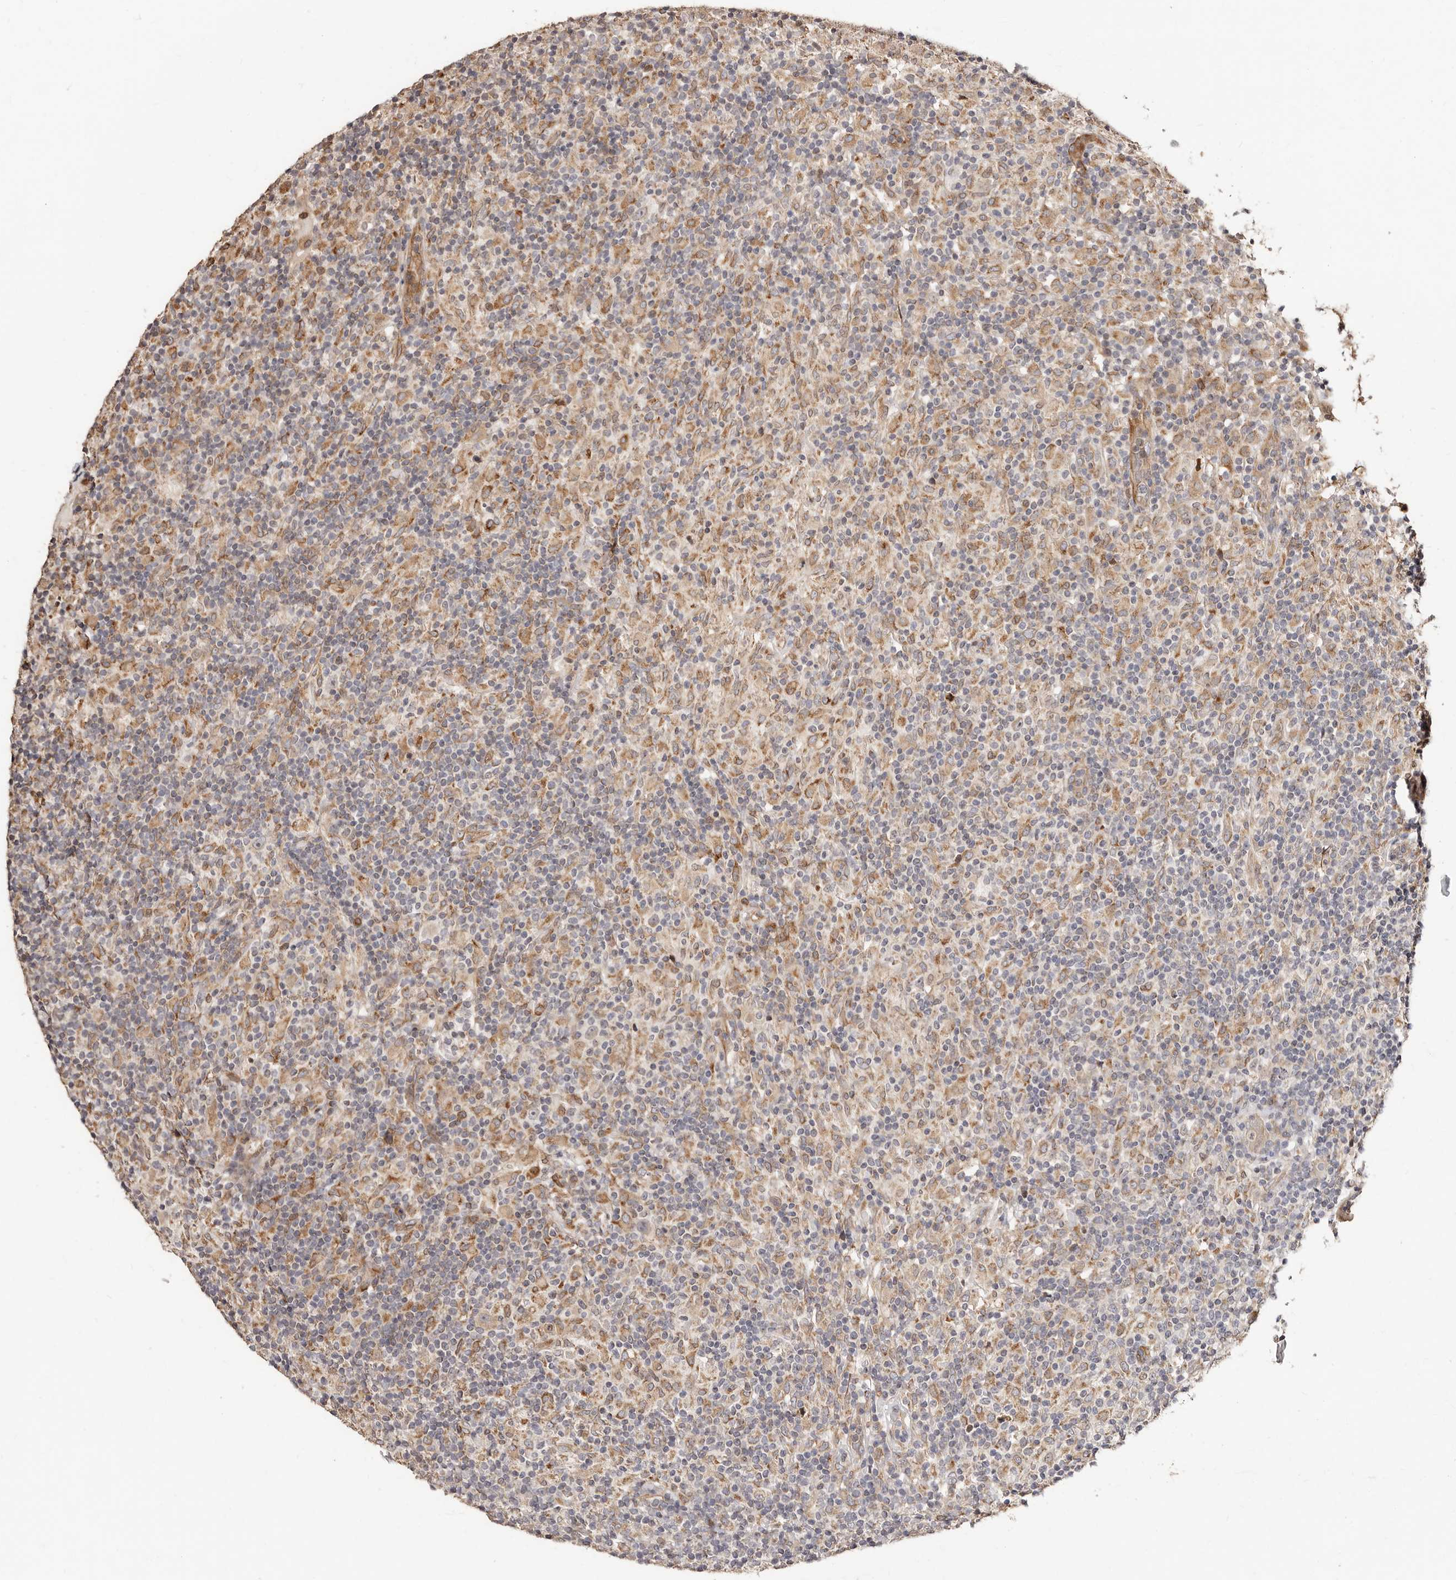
{"staining": {"intensity": "negative", "quantity": "none", "location": "none"}, "tissue": "lymphoma", "cell_type": "Tumor cells", "image_type": "cancer", "snomed": [{"axis": "morphology", "description": "Hodgkin's disease, NOS"}, {"axis": "topography", "description": "Lymph node"}], "caption": "High magnification brightfield microscopy of lymphoma stained with DAB (3,3'-diaminobenzidine) (brown) and counterstained with hematoxylin (blue): tumor cells show no significant expression.", "gene": "APOL6", "patient": {"sex": "male", "age": 70}}